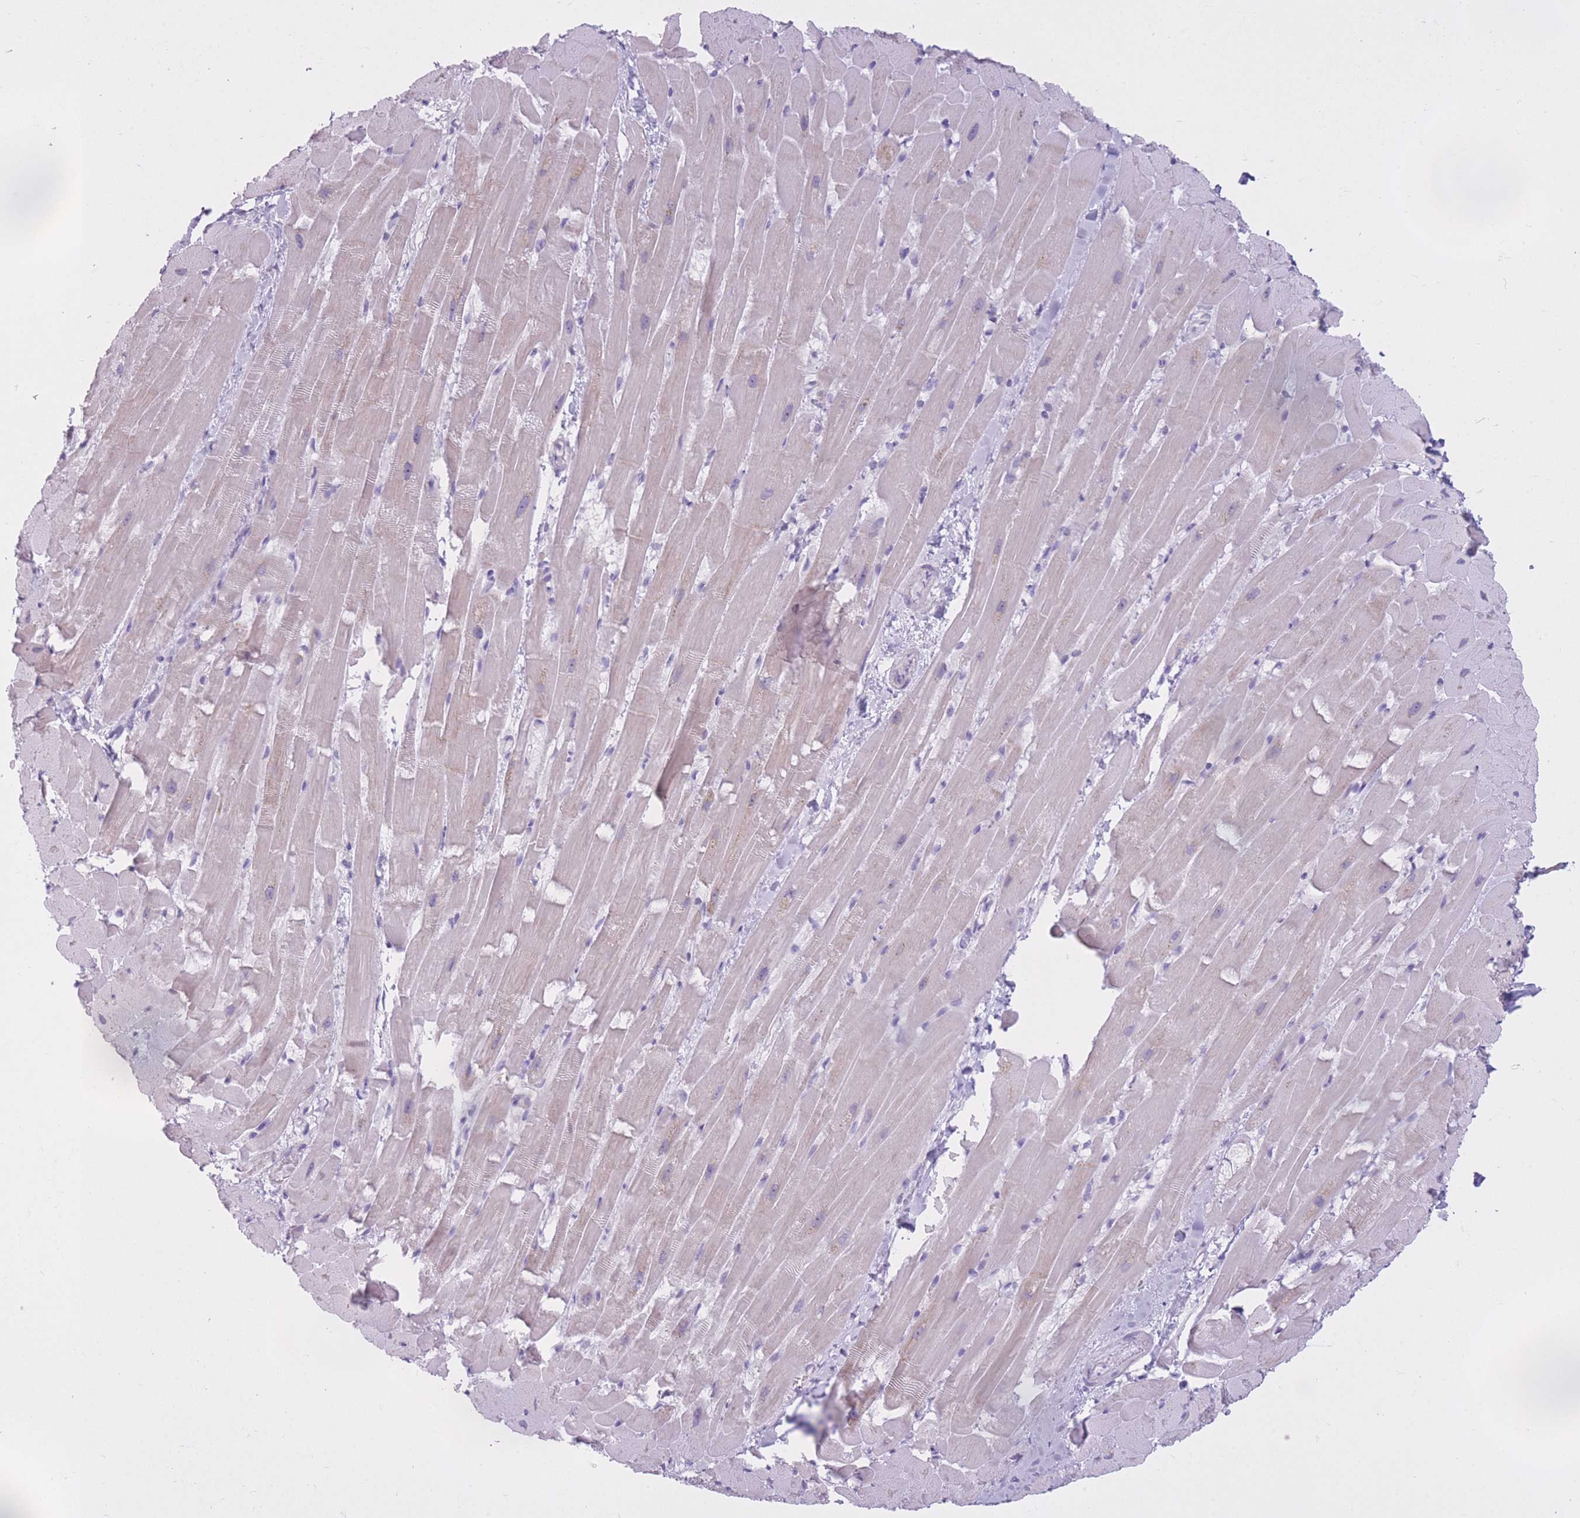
{"staining": {"intensity": "negative", "quantity": "none", "location": "none"}, "tissue": "heart muscle", "cell_type": "Cardiomyocytes", "image_type": "normal", "snomed": [{"axis": "morphology", "description": "Normal tissue, NOS"}, {"axis": "topography", "description": "Heart"}], "caption": "Cardiomyocytes are negative for brown protein staining in normal heart muscle. (DAB immunohistochemistry (IHC) with hematoxylin counter stain).", "gene": "GOLGA6A", "patient": {"sex": "male", "age": 37}}